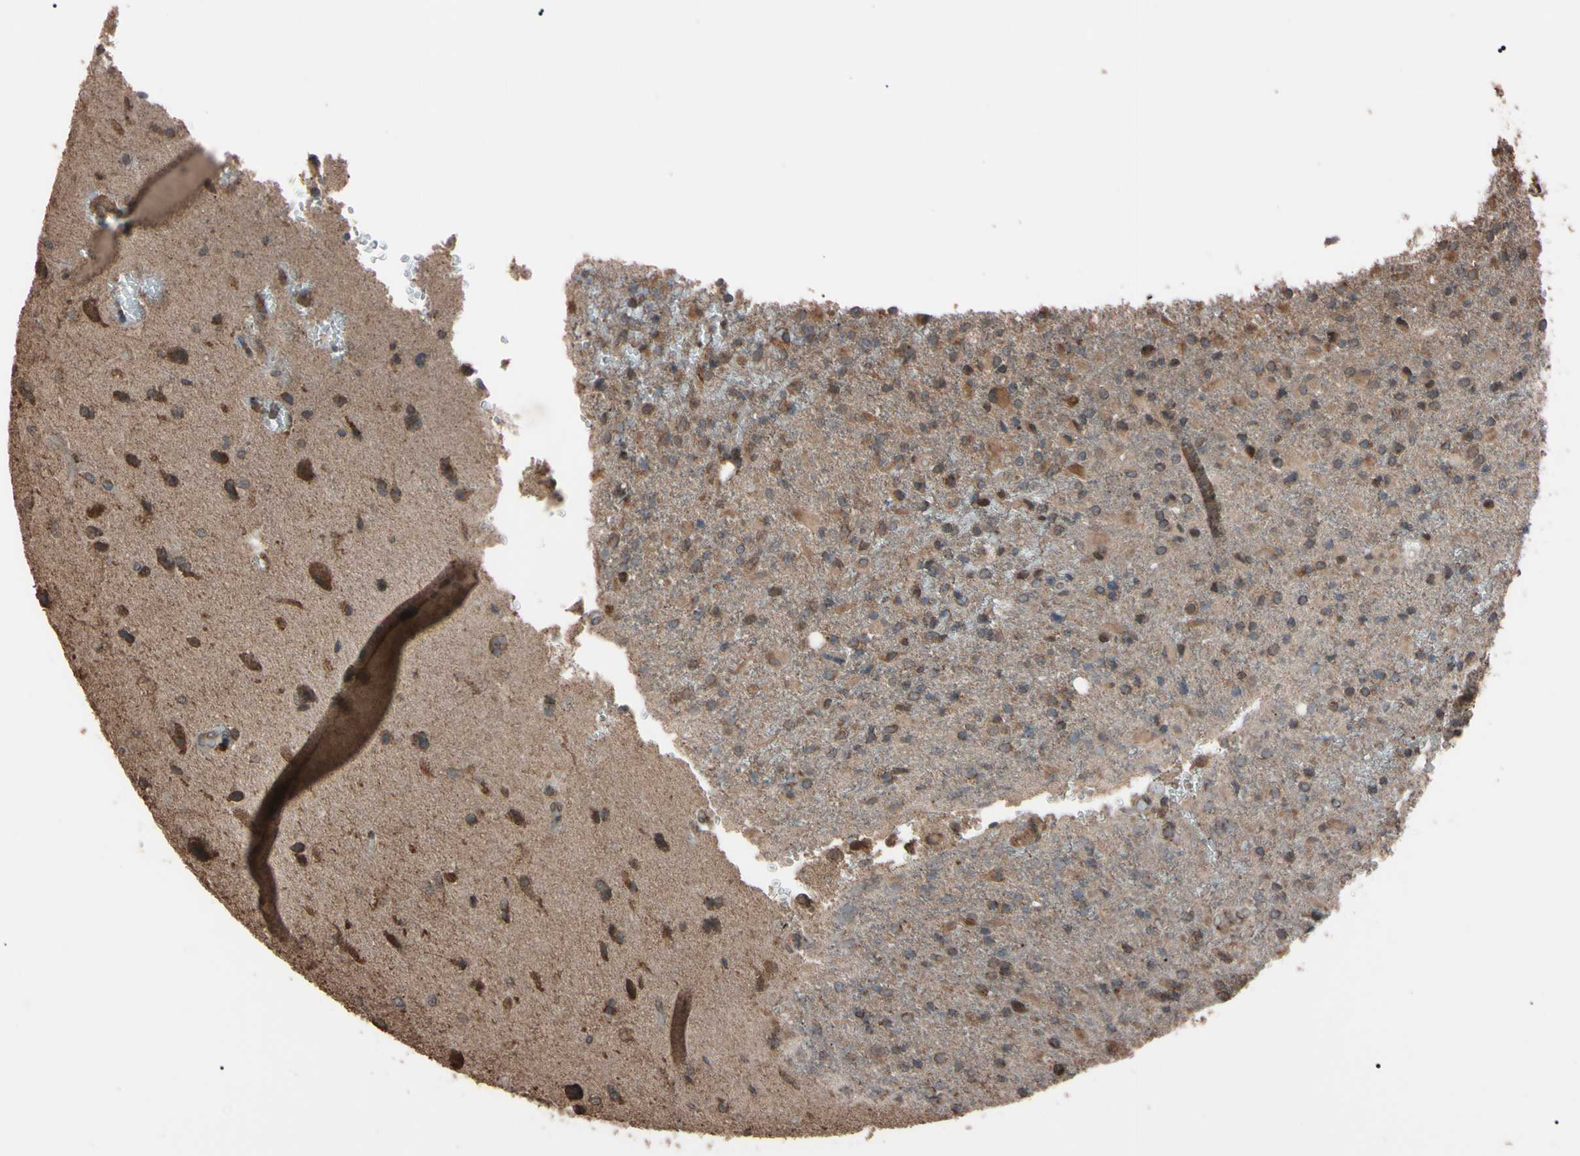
{"staining": {"intensity": "moderate", "quantity": ">75%", "location": "cytoplasmic/membranous"}, "tissue": "glioma", "cell_type": "Tumor cells", "image_type": "cancer", "snomed": [{"axis": "morphology", "description": "Glioma, malignant, High grade"}, {"axis": "topography", "description": "Brain"}], "caption": "Immunohistochemistry (DAB) staining of human glioma exhibits moderate cytoplasmic/membranous protein staining in about >75% of tumor cells.", "gene": "TNFRSF1A", "patient": {"sex": "male", "age": 71}}